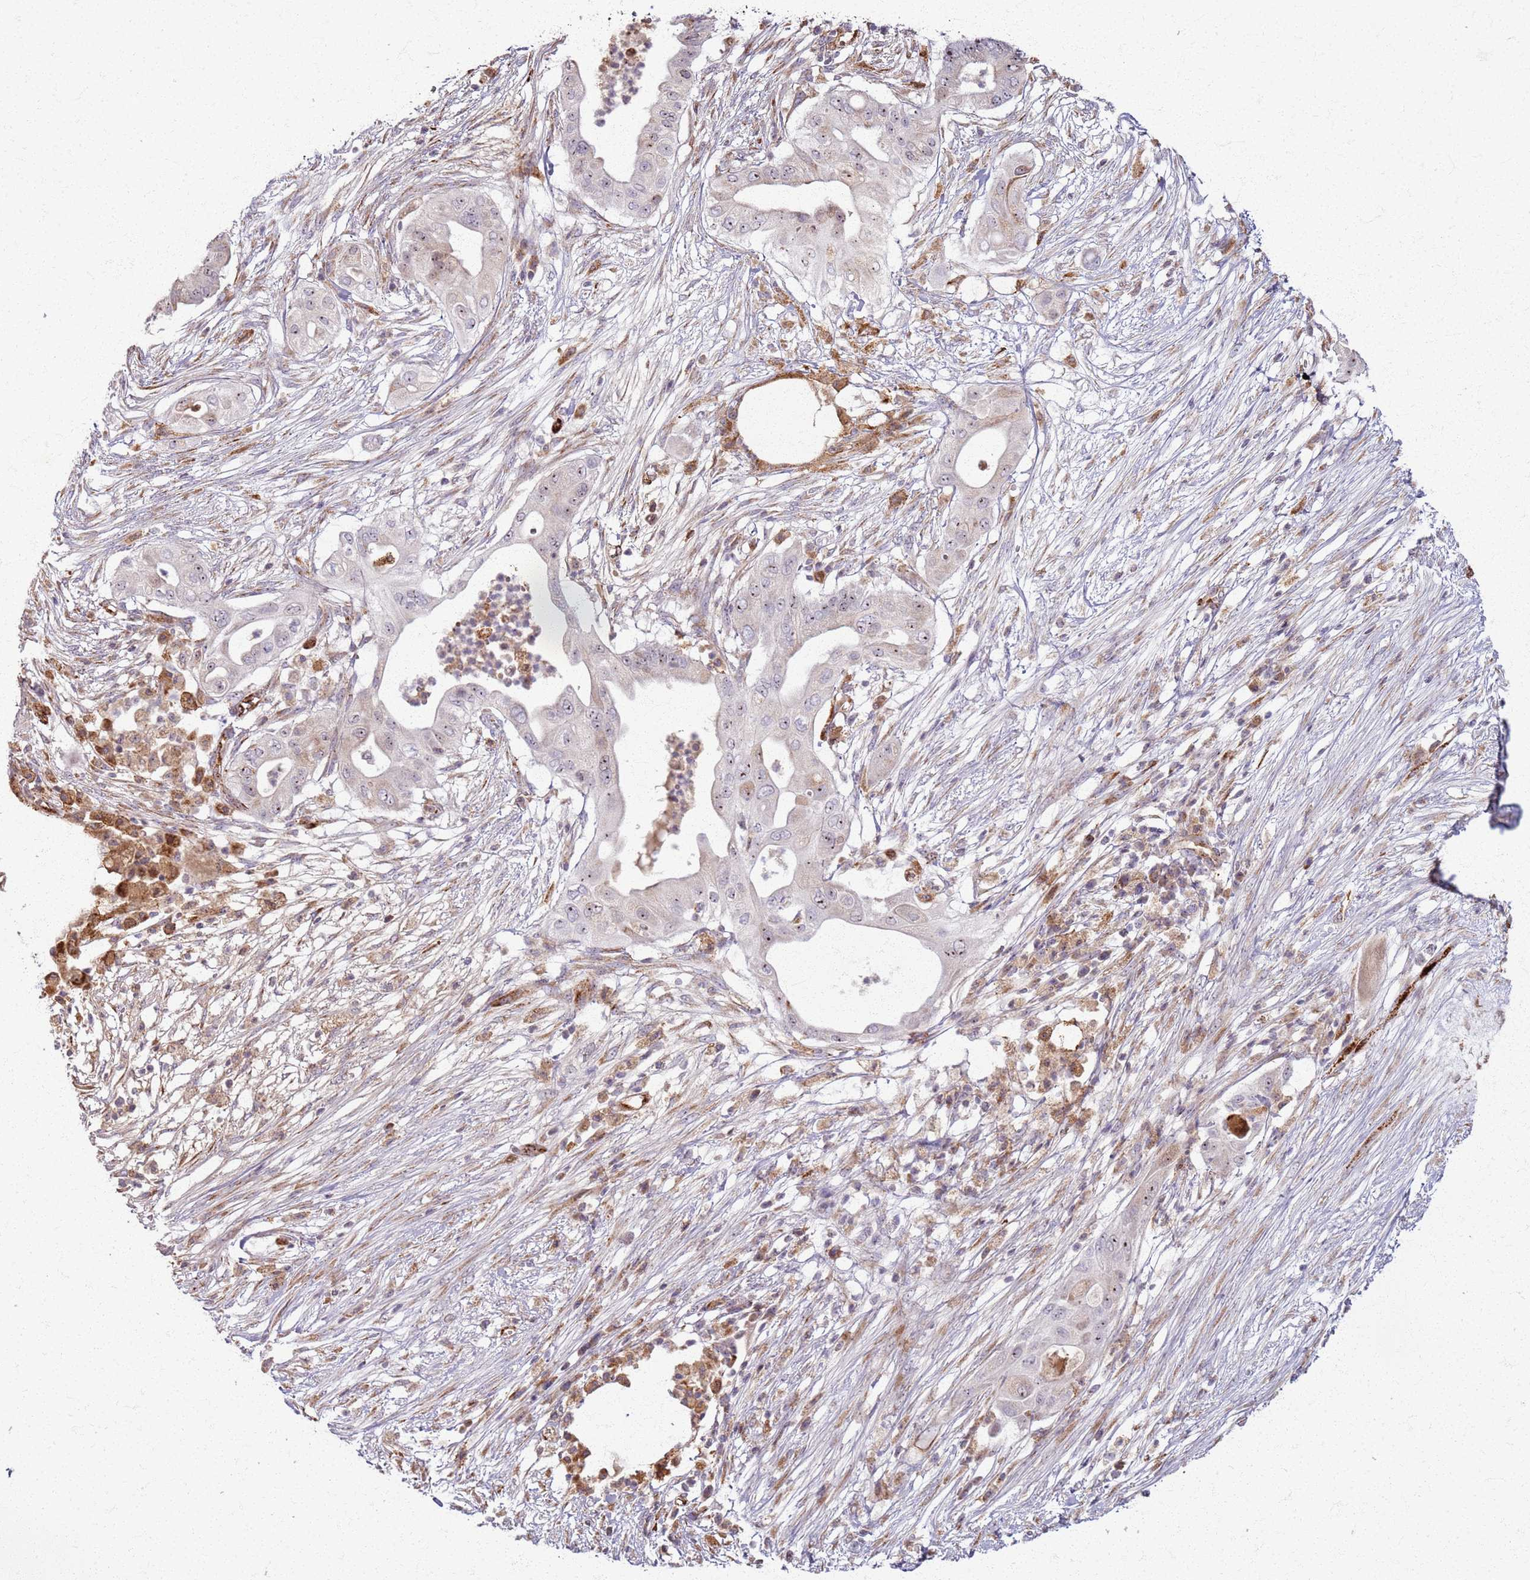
{"staining": {"intensity": "moderate", "quantity": "<25%", "location": "nuclear"}, "tissue": "pancreatic cancer", "cell_type": "Tumor cells", "image_type": "cancer", "snomed": [{"axis": "morphology", "description": "Adenocarcinoma, NOS"}, {"axis": "topography", "description": "Pancreas"}], "caption": "A high-resolution image shows immunohistochemistry (IHC) staining of pancreatic cancer (adenocarcinoma), which displays moderate nuclear expression in about <25% of tumor cells.", "gene": "KRI1", "patient": {"sex": "male", "age": 68}}